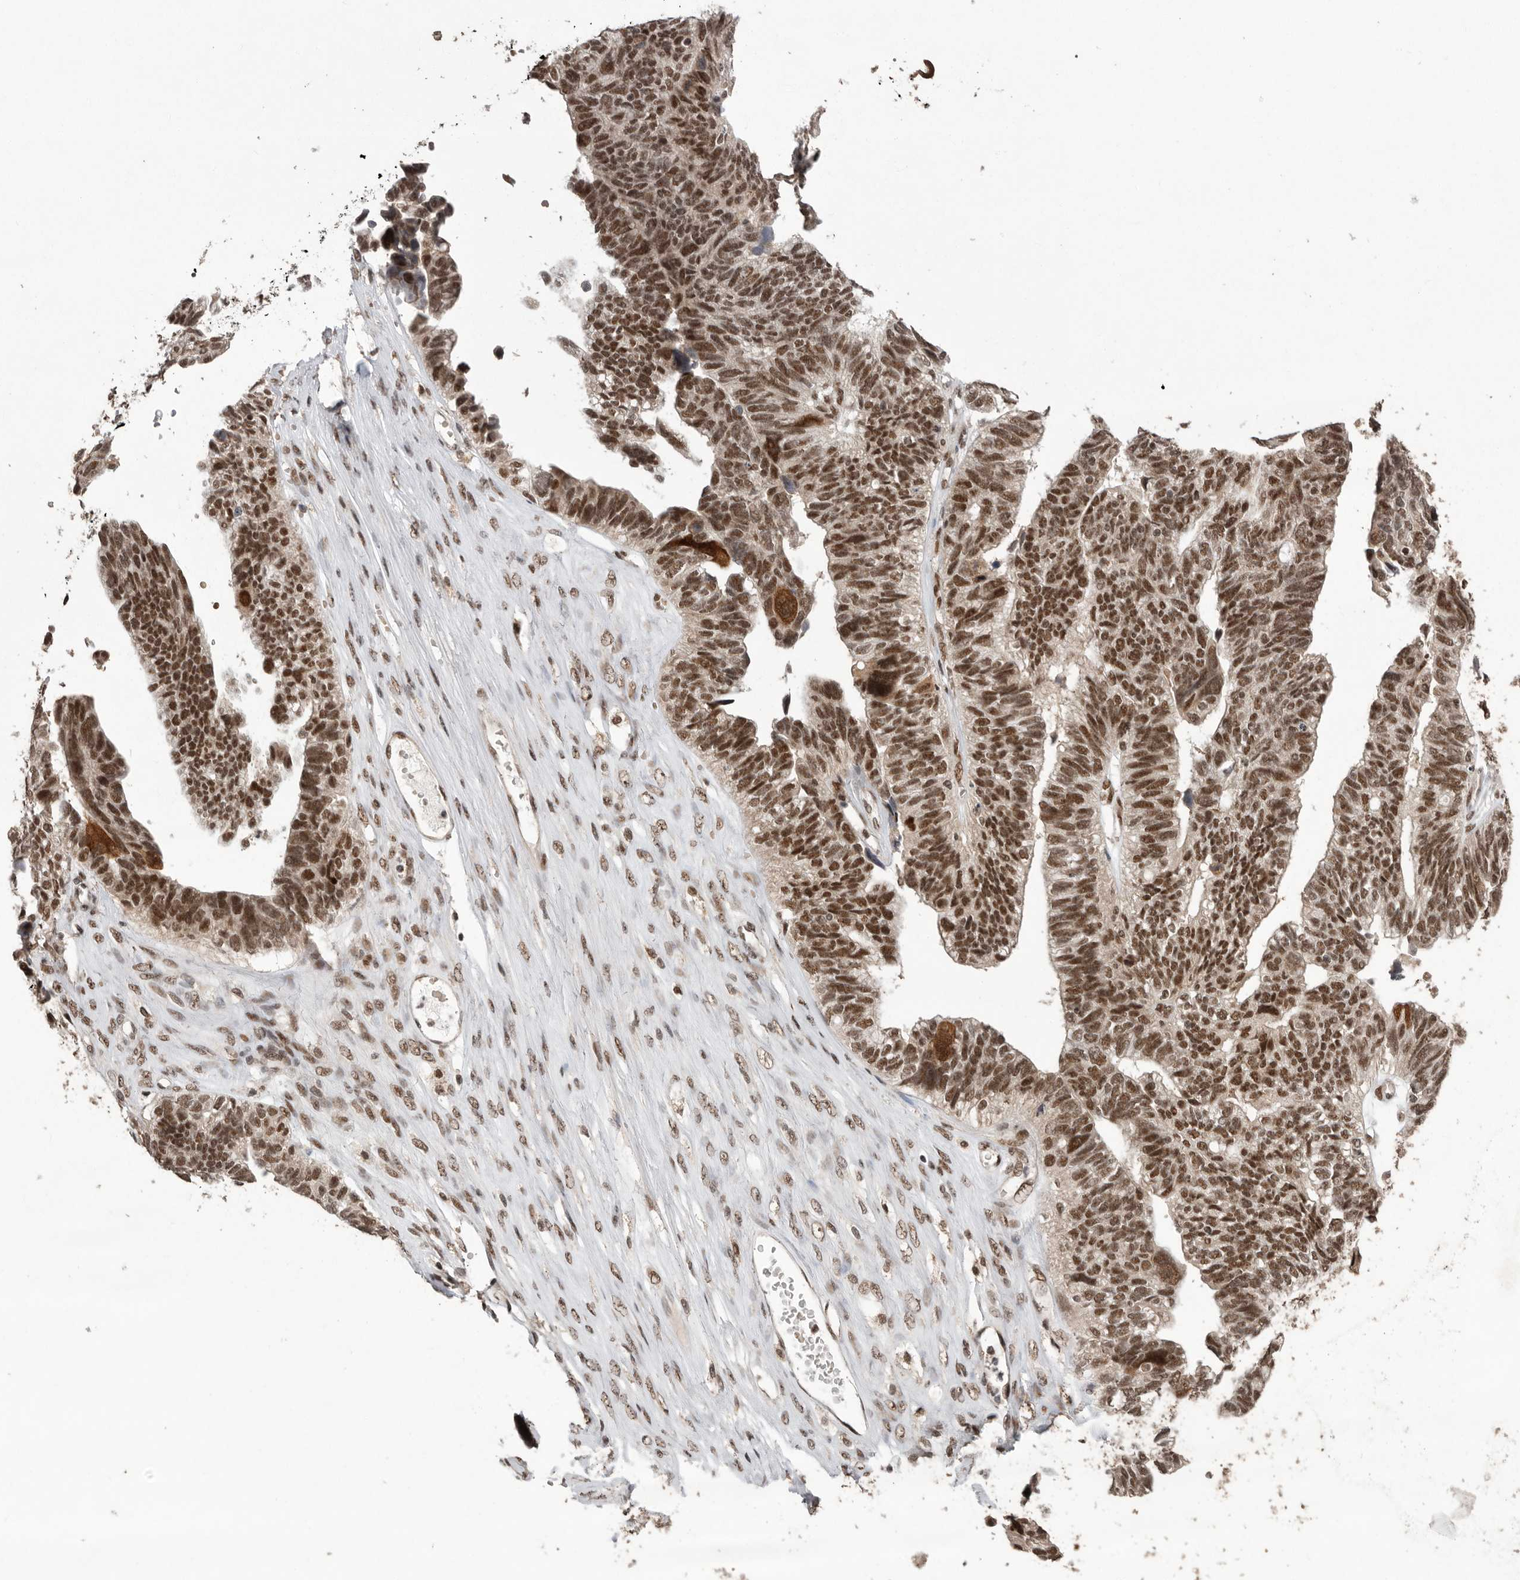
{"staining": {"intensity": "strong", "quantity": ">75%", "location": "nuclear"}, "tissue": "ovarian cancer", "cell_type": "Tumor cells", "image_type": "cancer", "snomed": [{"axis": "morphology", "description": "Cystadenocarcinoma, serous, NOS"}, {"axis": "topography", "description": "Ovary"}], "caption": "A histopathology image showing strong nuclear expression in about >75% of tumor cells in ovarian serous cystadenocarcinoma, as visualized by brown immunohistochemical staining.", "gene": "PPP1R10", "patient": {"sex": "female", "age": 79}}